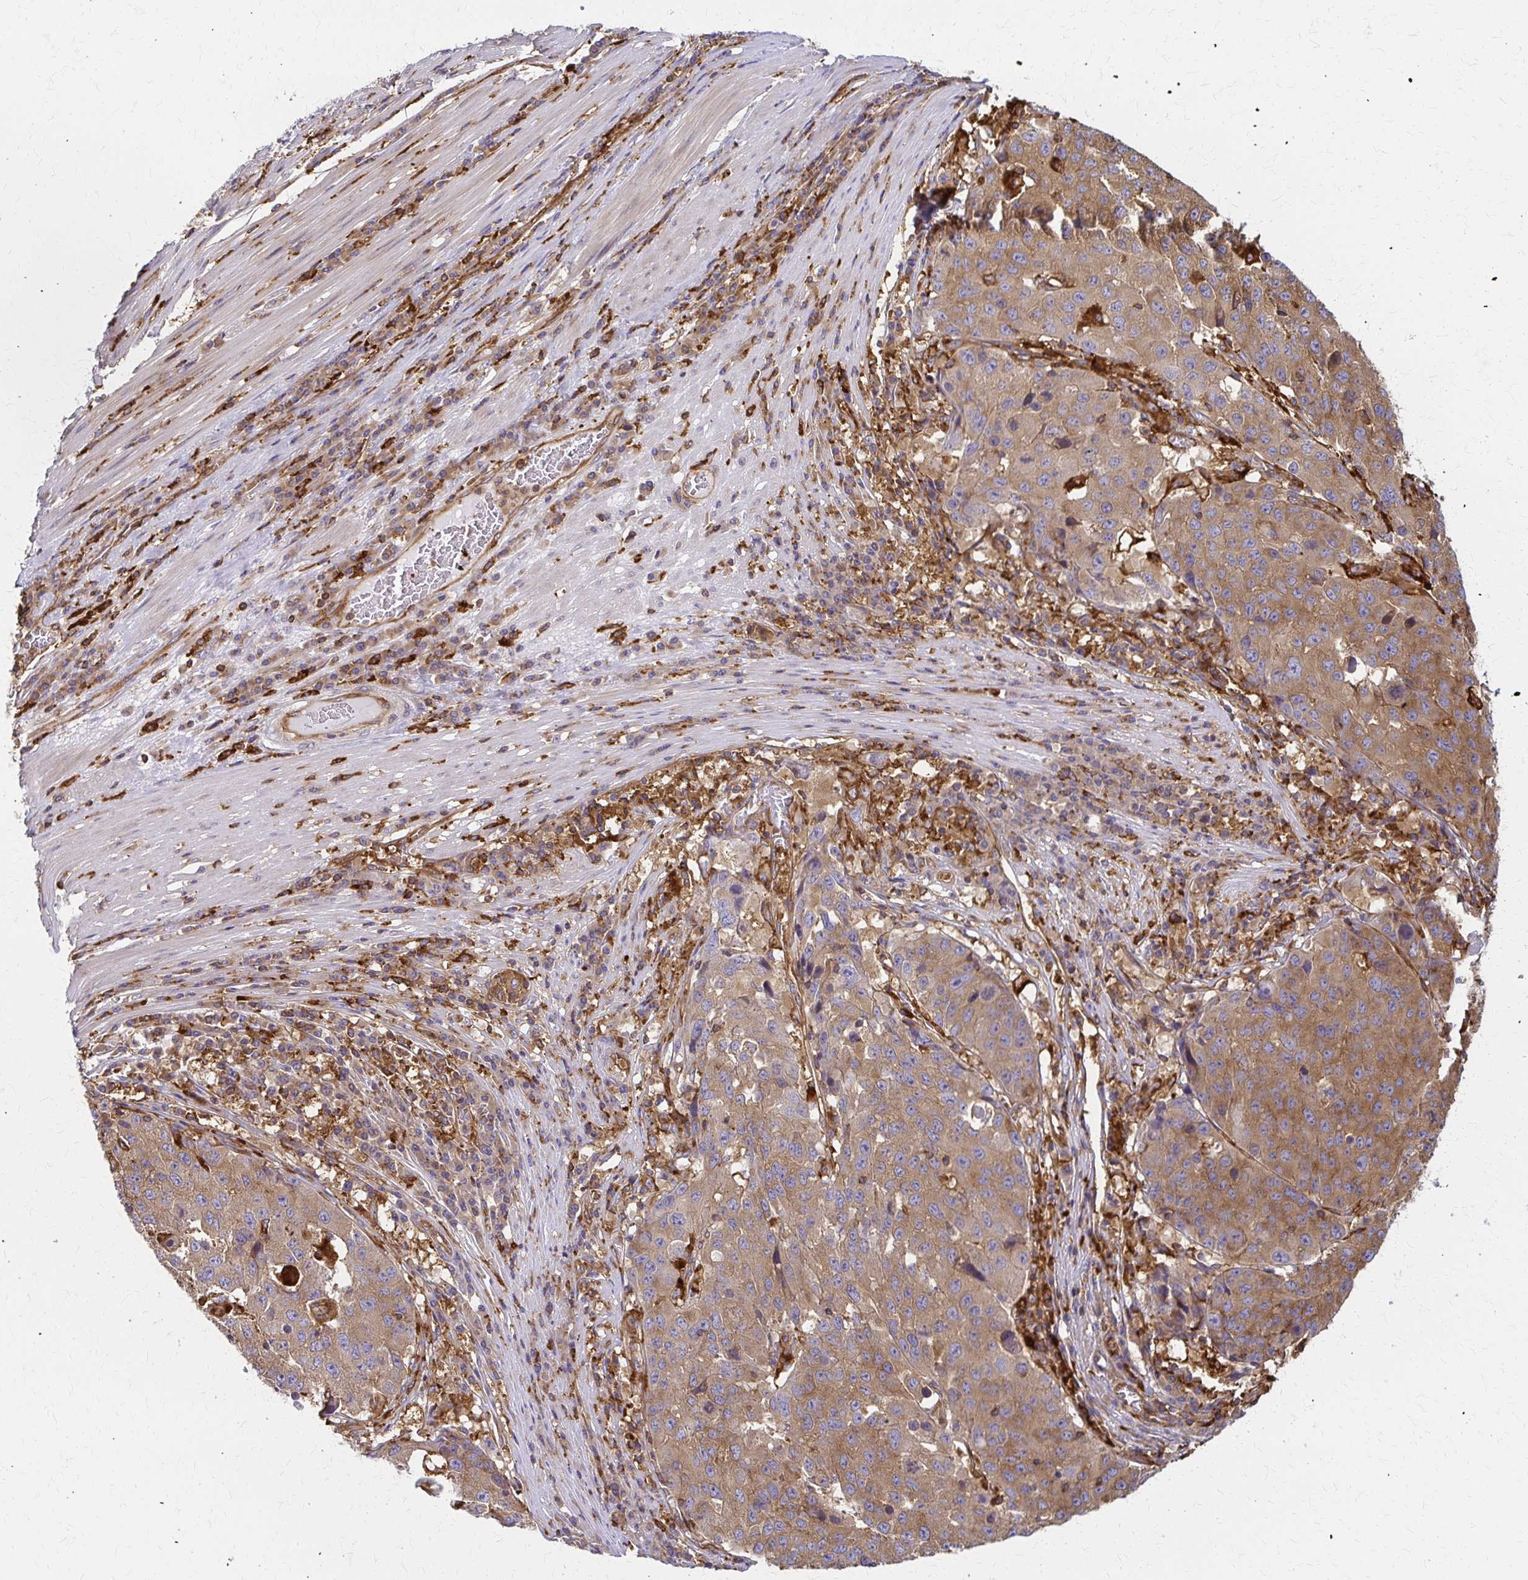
{"staining": {"intensity": "moderate", "quantity": ">75%", "location": "cytoplasmic/membranous"}, "tissue": "stomach cancer", "cell_type": "Tumor cells", "image_type": "cancer", "snomed": [{"axis": "morphology", "description": "Adenocarcinoma, NOS"}, {"axis": "topography", "description": "Stomach"}], "caption": "An image showing moderate cytoplasmic/membranous staining in approximately >75% of tumor cells in stomach cancer (adenocarcinoma), as visualized by brown immunohistochemical staining.", "gene": "WASF2", "patient": {"sex": "male", "age": 71}}